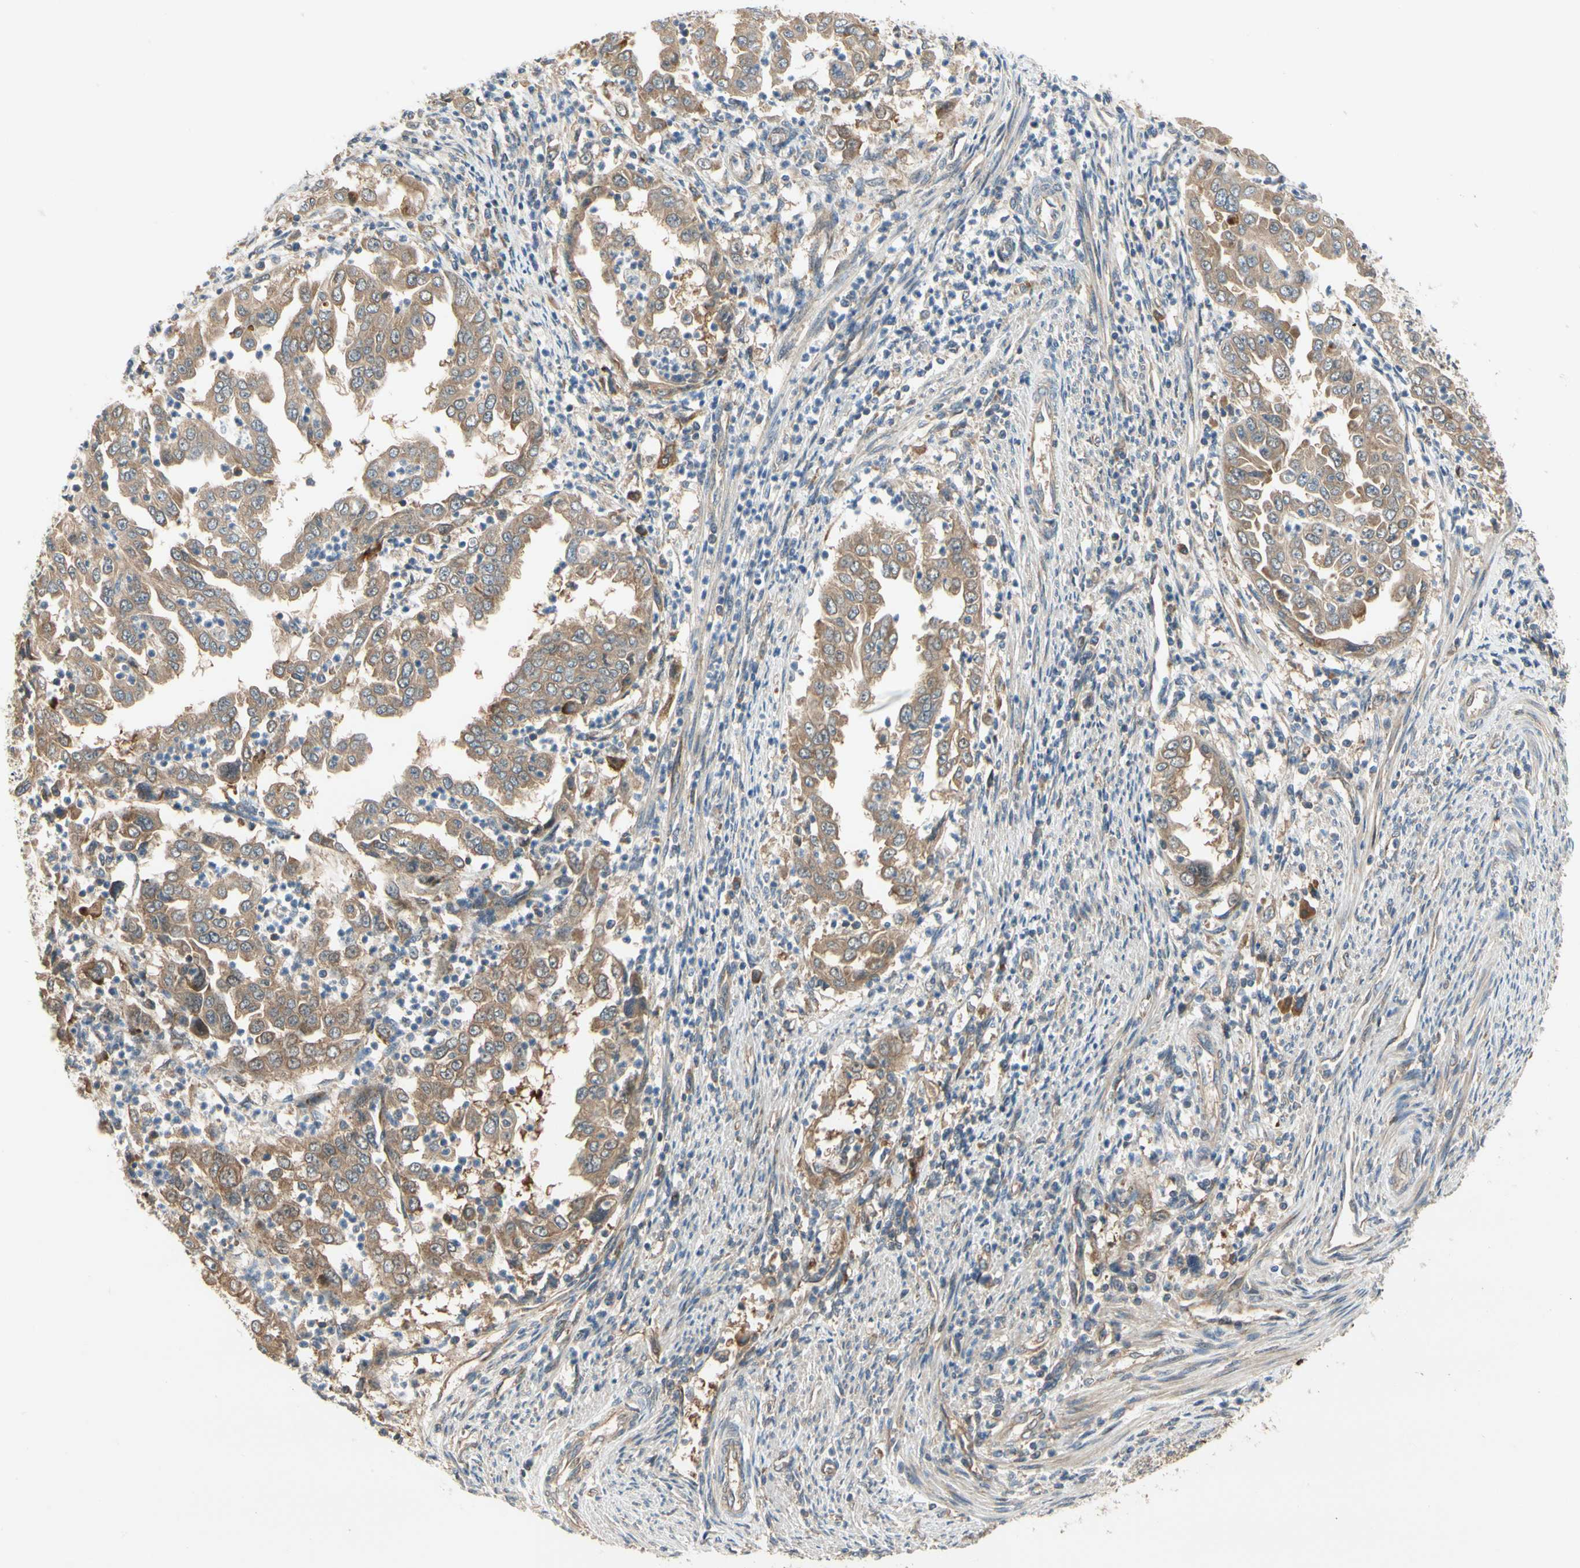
{"staining": {"intensity": "moderate", "quantity": ">75%", "location": "cytoplasmic/membranous"}, "tissue": "endometrial cancer", "cell_type": "Tumor cells", "image_type": "cancer", "snomed": [{"axis": "morphology", "description": "Adenocarcinoma, NOS"}, {"axis": "topography", "description": "Endometrium"}], "caption": "Human endometrial adenocarcinoma stained with a protein marker demonstrates moderate staining in tumor cells.", "gene": "TDRP", "patient": {"sex": "female", "age": 85}}